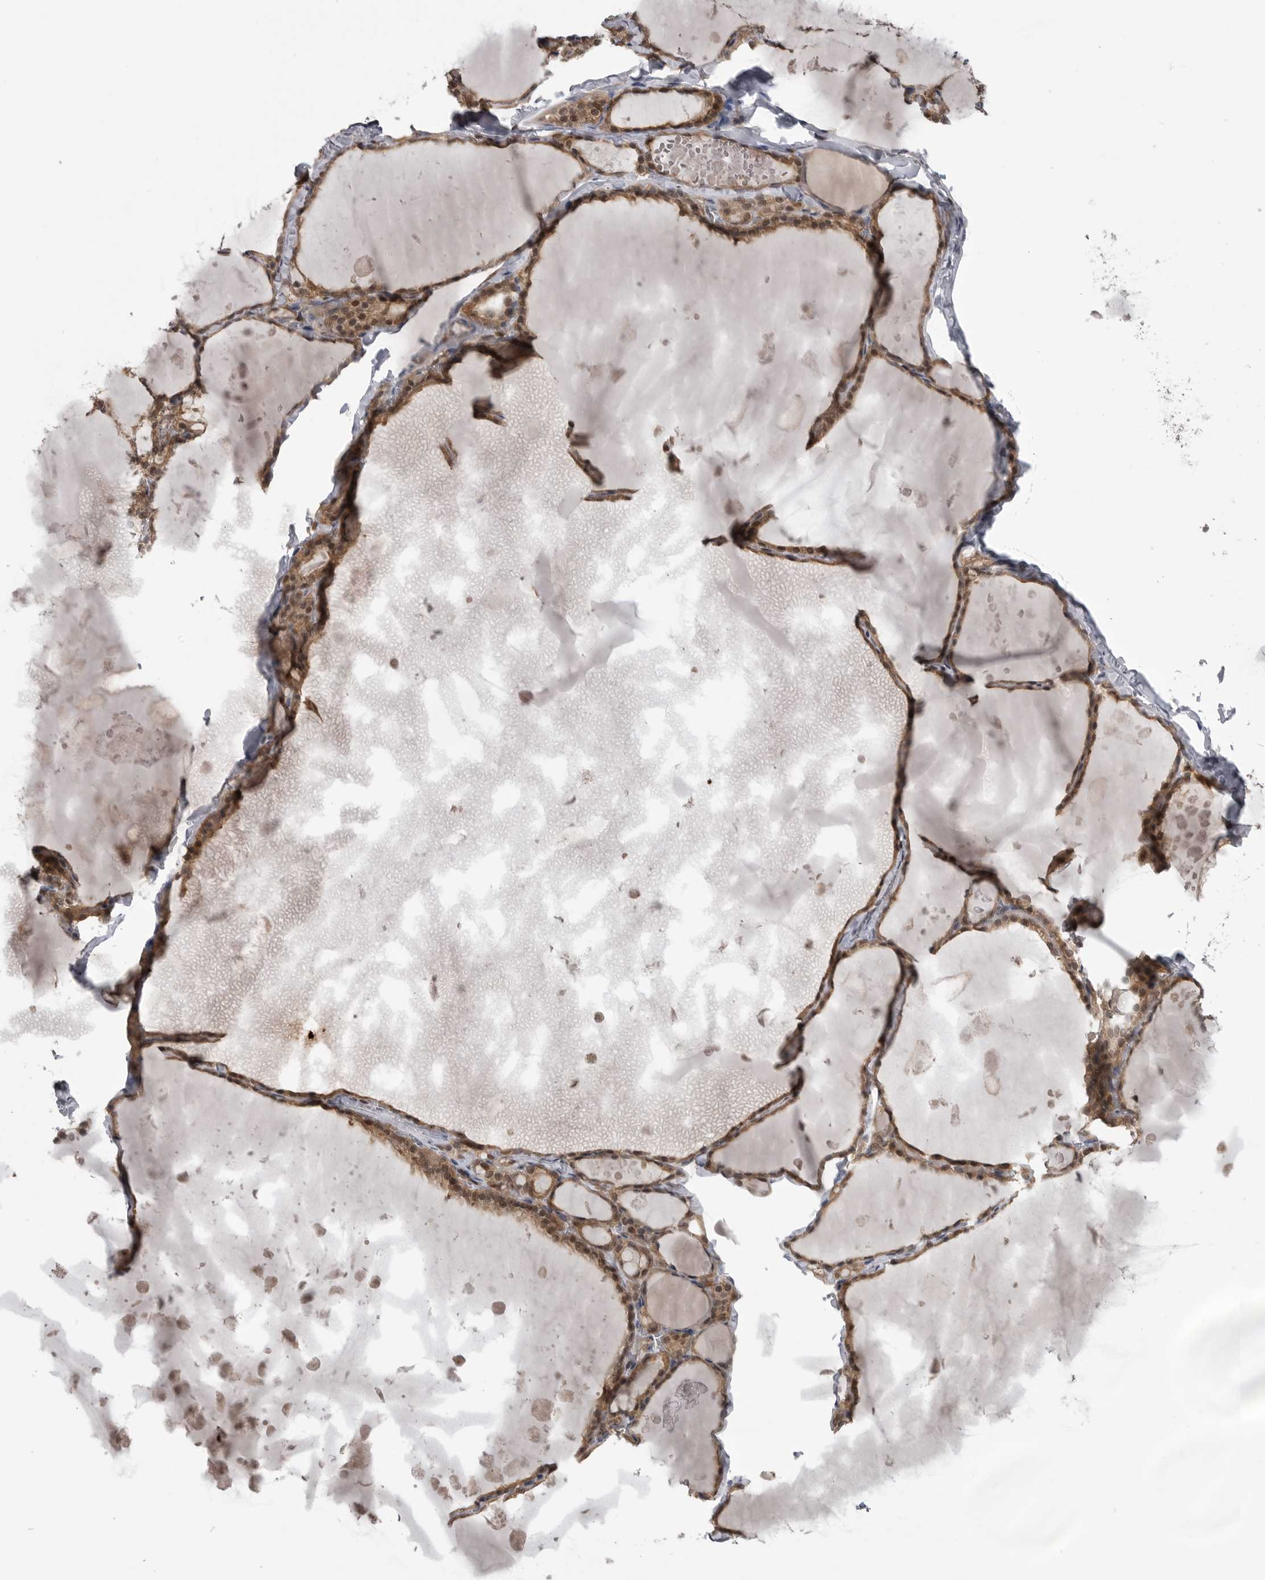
{"staining": {"intensity": "moderate", "quantity": ">75%", "location": "cytoplasmic/membranous,nuclear"}, "tissue": "thyroid gland", "cell_type": "Glandular cells", "image_type": "normal", "snomed": [{"axis": "morphology", "description": "Normal tissue, NOS"}, {"axis": "topography", "description": "Thyroid gland"}], "caption": "A micrograph showing moderate cytoplasmic/membranous,nuclear staining in approximately >75% of glandular cells in unremarkable thyroid gland, as visualized by brown immunohistochemical staining.", "gene": "MAPK13", "patient": {"sex": "male", "age": 56}}